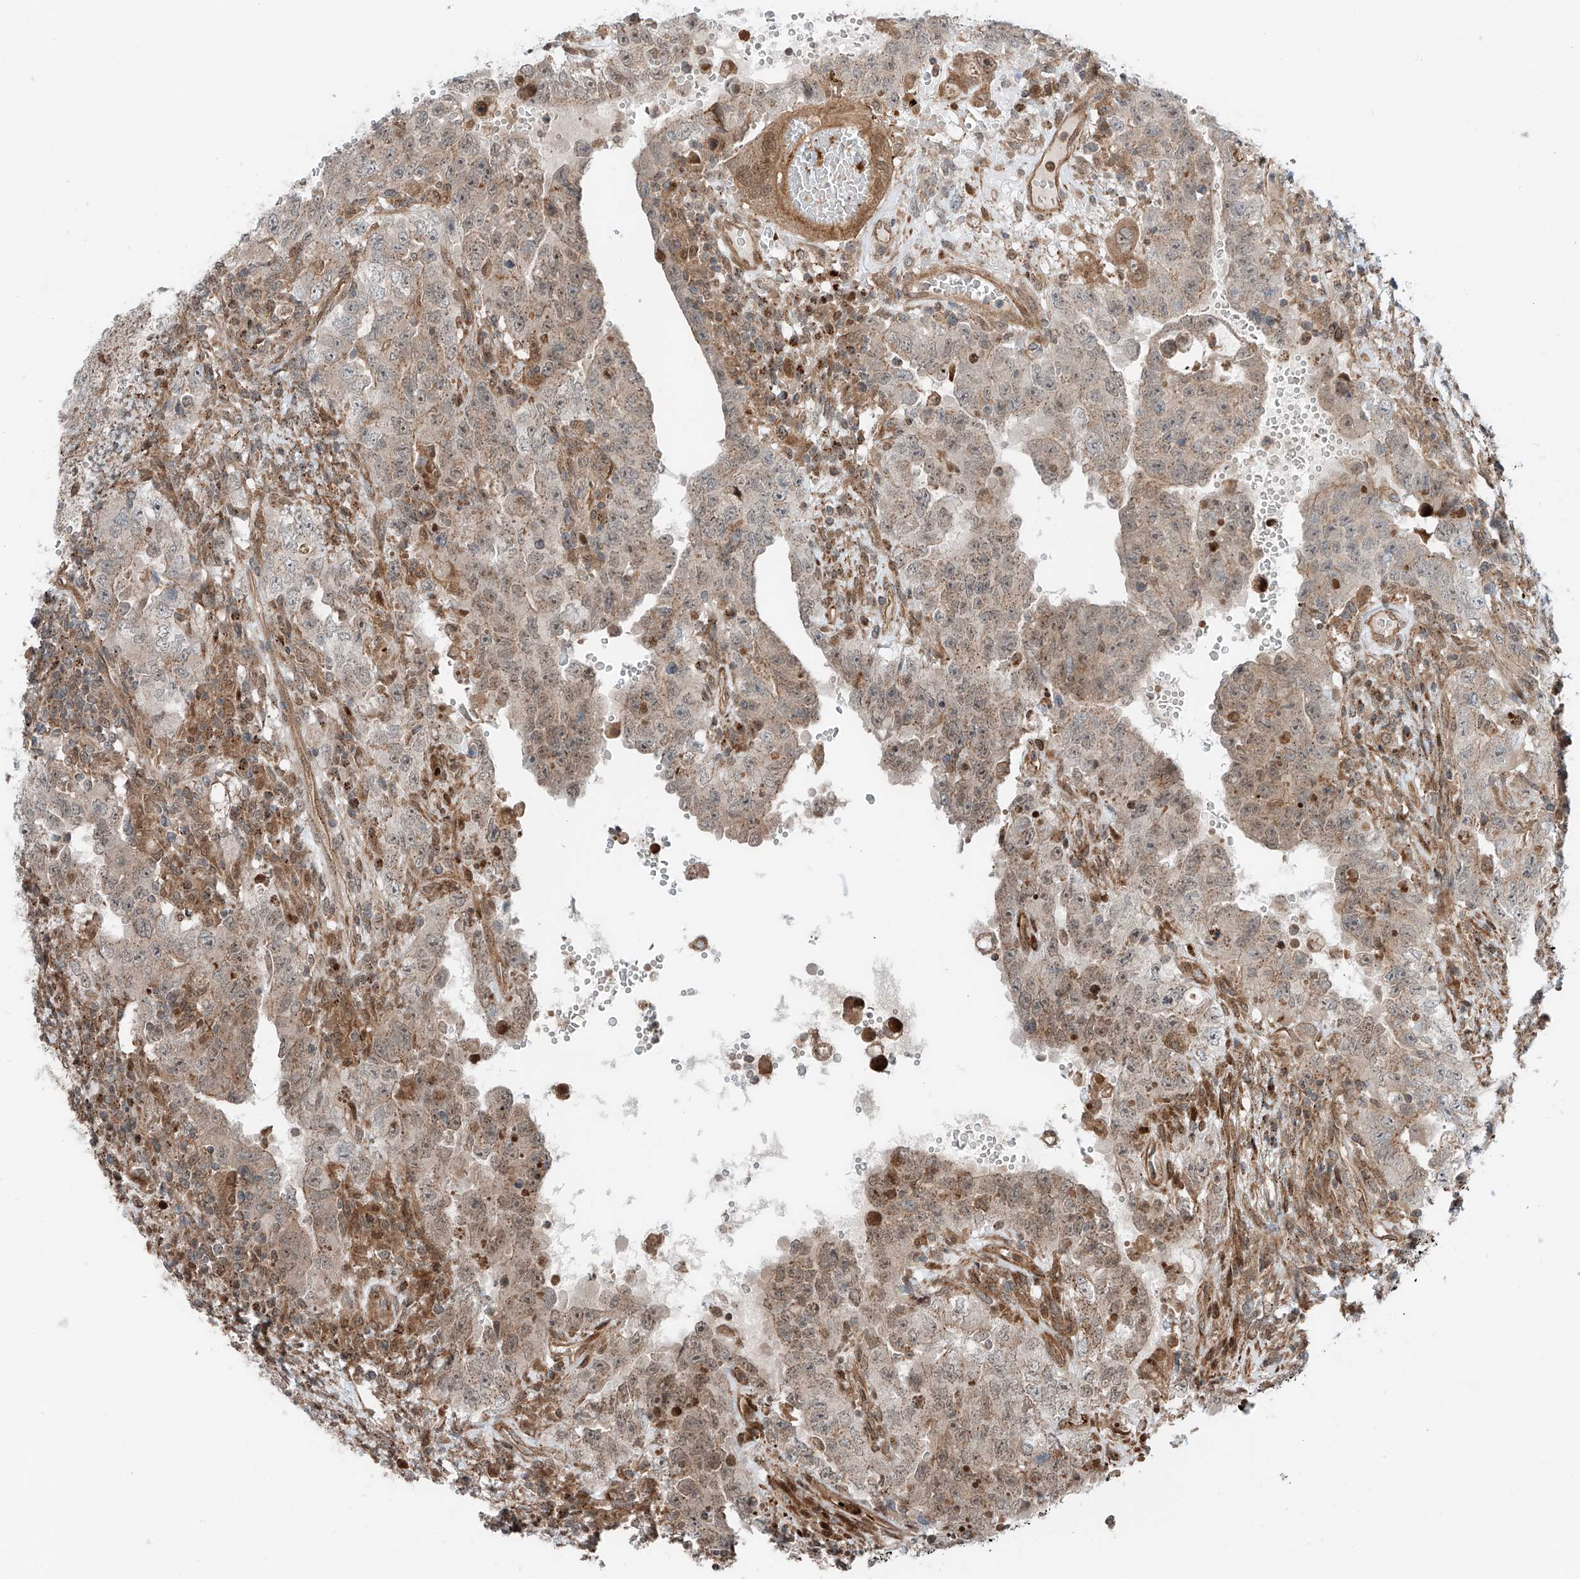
{"staining": {"intensity": "weak", "quantity": "<25%", "location": "cytoplasmic/membranous"}, "tissue": "testis cancer", "cell_type": "Tumor cells", "image_type": "cancer", "snomed": [{"axis": "morphology", "description": "Carcinoma, Embryonal, NOS"}, {"axis": "topography", "description": "Testis"}], "caption": "Tumor cells are negative for protein expression in human embryonal carcinoma (testis).", "gene": "USP48", "patient": {"sex": "male", "age": 26}}